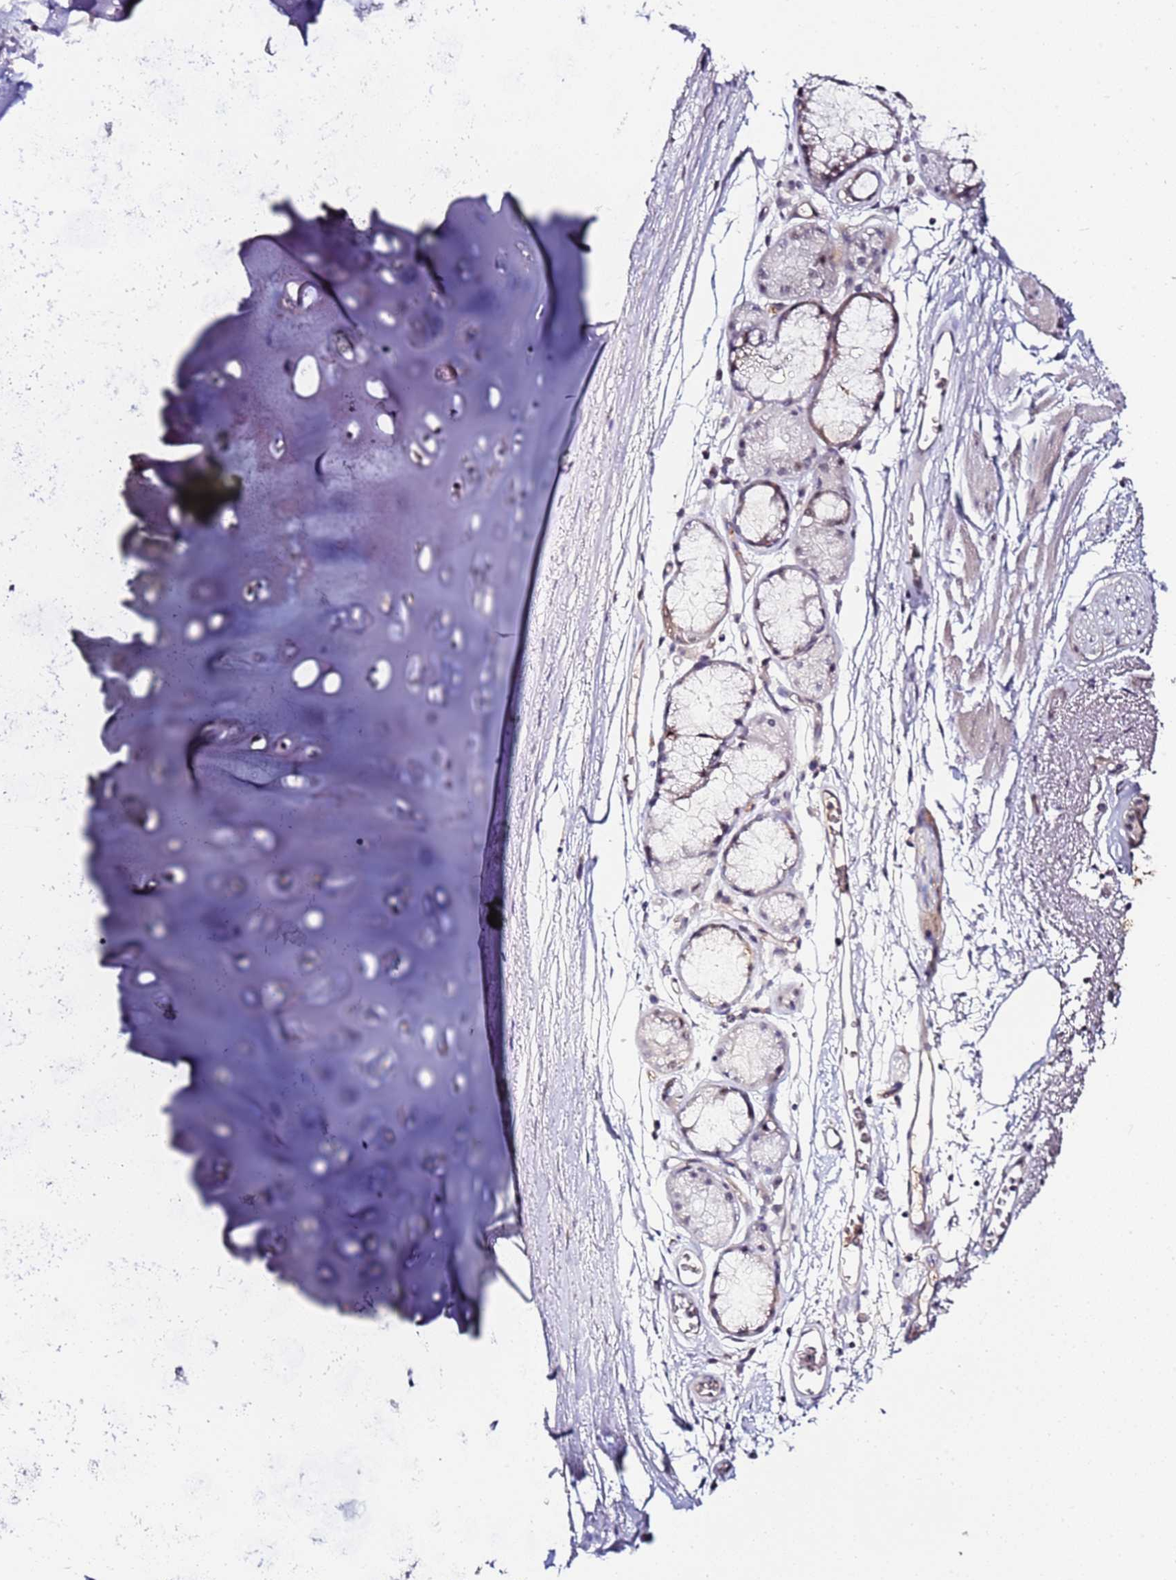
{"staining": {"intensity": "moderate", "quantity": "<25%", "location": "cytoplasmic/membranous"}, "tissue": "adipose tissue", "cell_type": "Adipocytes", "image_type": "normal", "snomed": [{"axis": "morphology", "description": "Normal tissue, NOS"}, {"axis": "topography", "description": "Cartilage tissue"}], "caption": "The immunohistochemical stain shows moderate cytoplasmic/membranous staining in adipocytes of benign adipose tissue. The staining was performed using DAB, with brown indicating positive protein expression. Nuclei are stained blue with hematoxylin.", "gene": "DUSP28", "patient": {"sex": "male", "age": 73}}